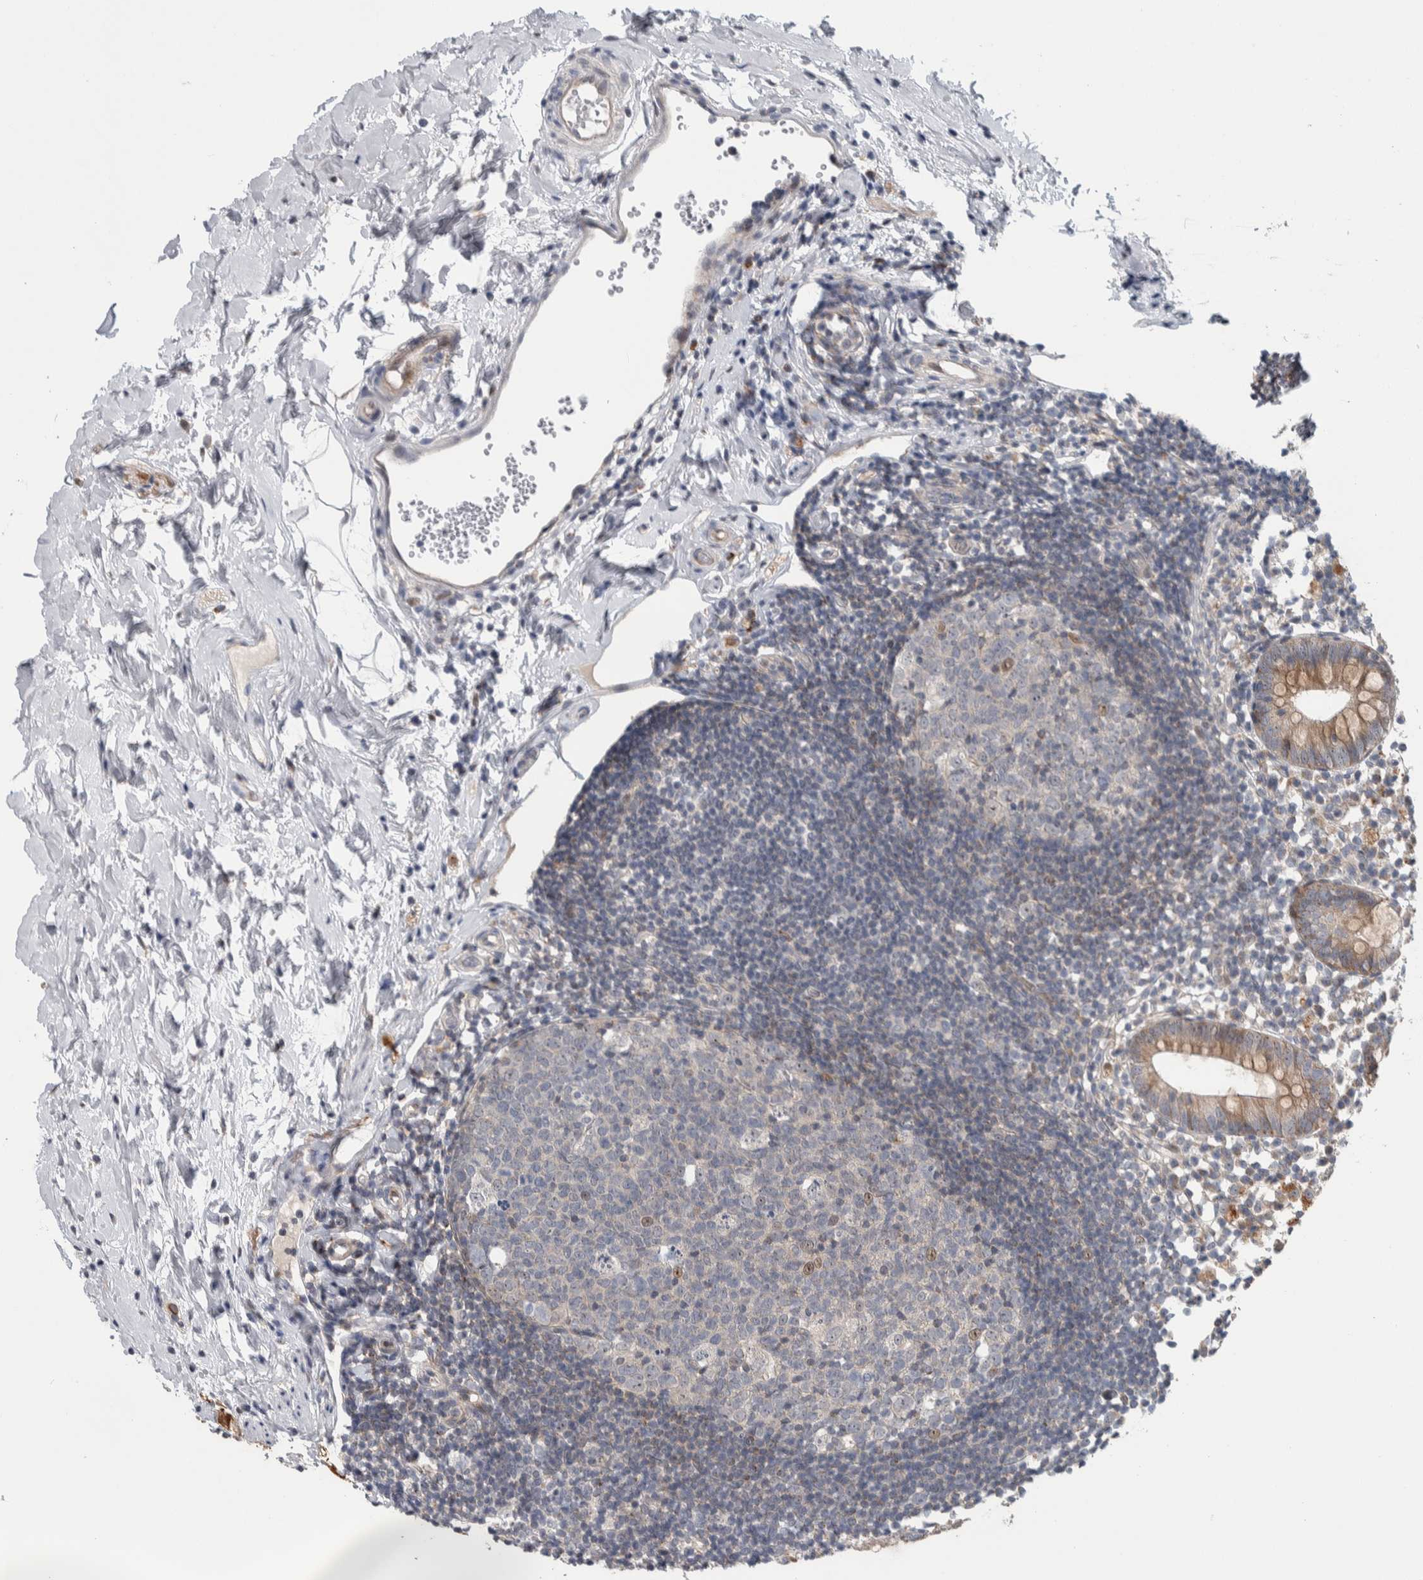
{"staining": {"intensity": "weak", "quantity": ">75%", "location": "cytoplasmic/membranous"}, "tissue": "appendix", "cell_type": "Glandular cells", "image_type": "normal", "snomed": [{"axis": "morphology", "description": "Normal tissue, NOS"}, {"axis": "topography", "description": "Appendix"}], "caption": "This micrograph exhibits immunohistochemistry (IHC) staining of normal appendix, with low weak cytoplasmic/membranous positivity in about >75% of glandular cells.", "gene": "PRRG4", "patient": {"sex": "female", "age": 20}}